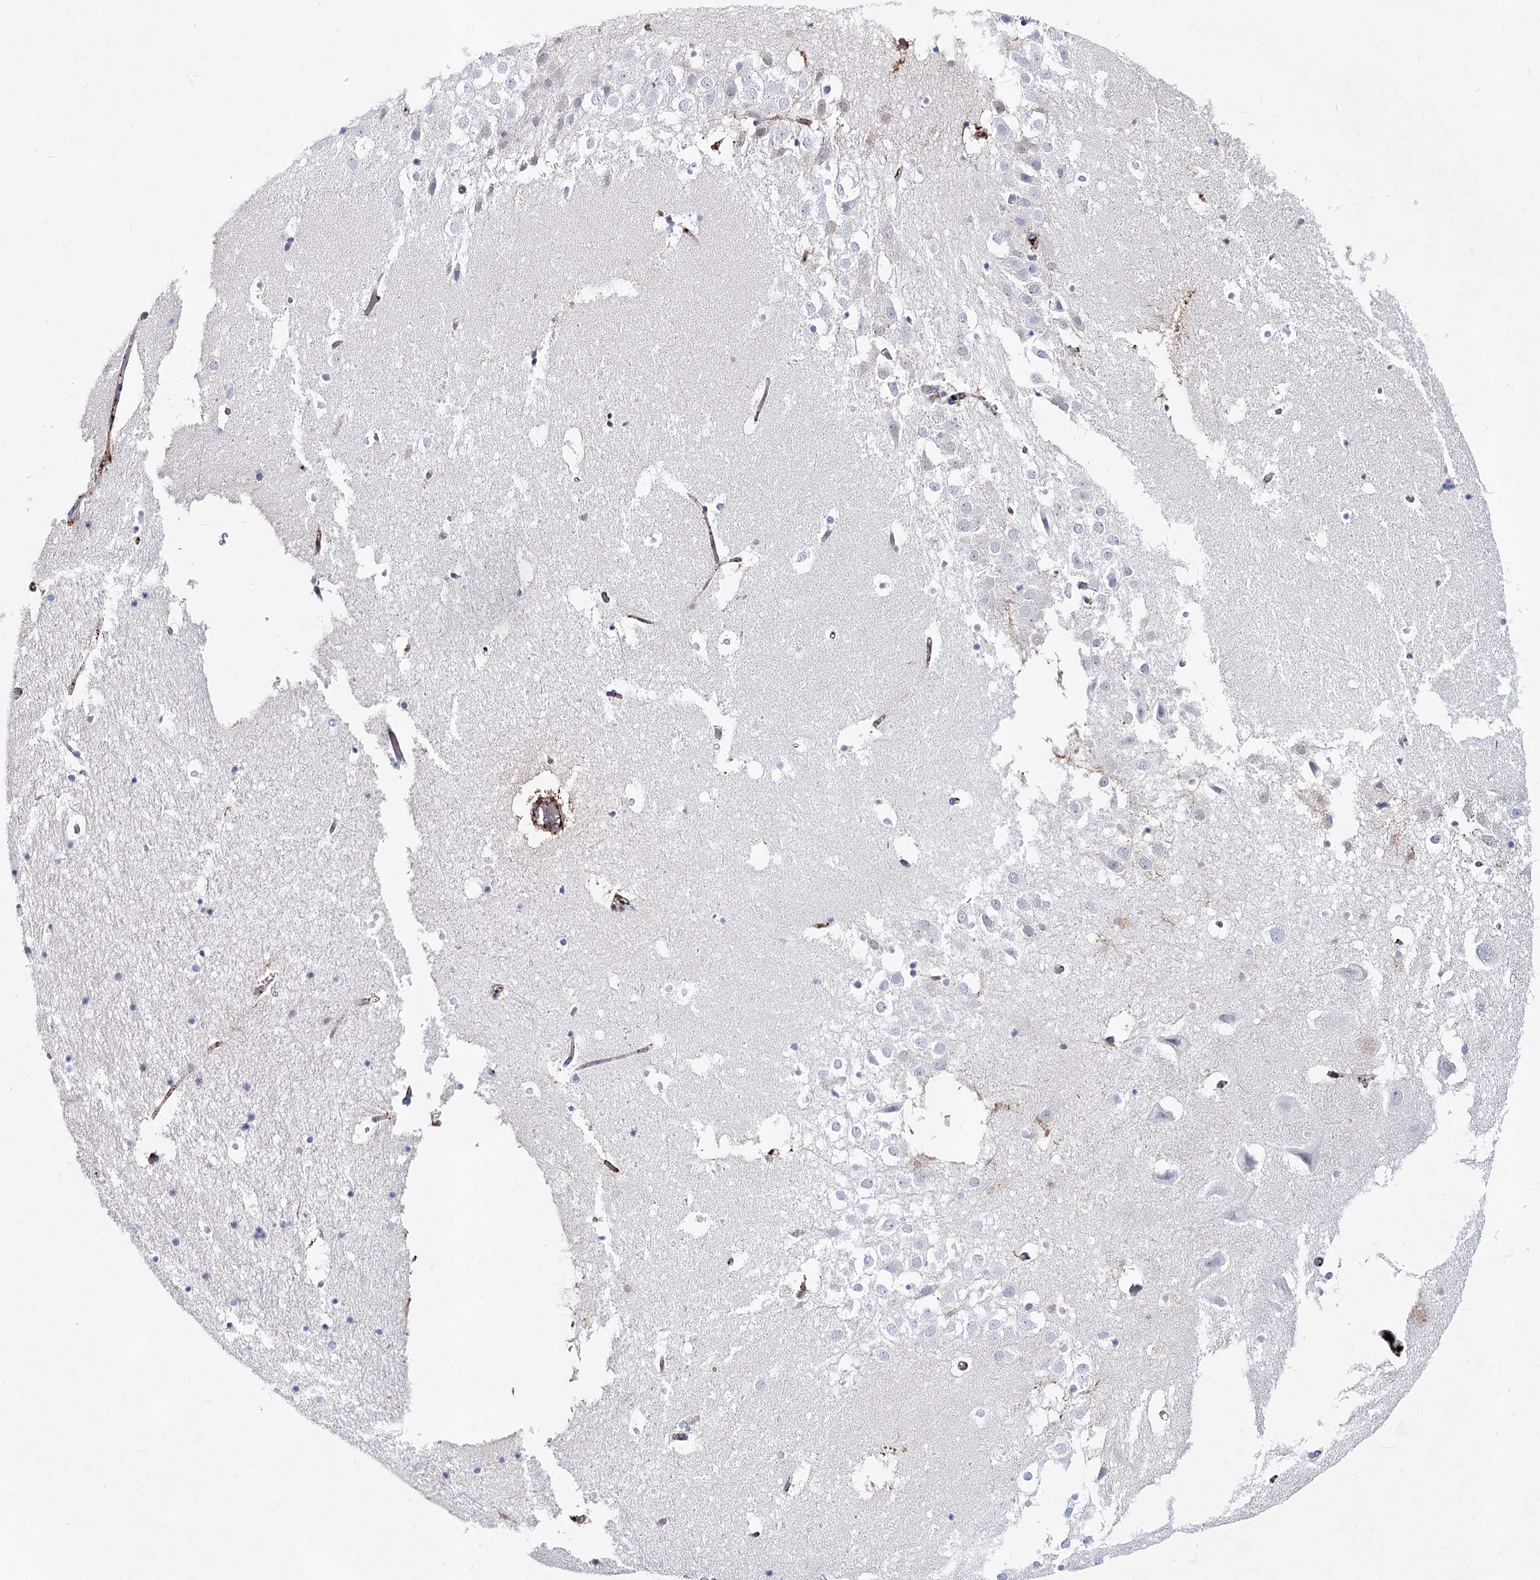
{"staining": {"intensity": "negative", "quantity": "none", "location": "none"}, "tissue": "hippocampus", "cell_type": "Glial cells", "image_type": "normal", "snomed": [{"axis": "morphology", "description": "Normal tissue, NOS"}, {"axis": "topography", "description": "Hippocampus"}], "caption": "Histopathology image shows no protein positivity in glial cells of benign hippocampus. (DAB IHC with hematoxylin counter stain).", "gene": "TASOR2", "patient": {"sex": "female", "age": 52}}